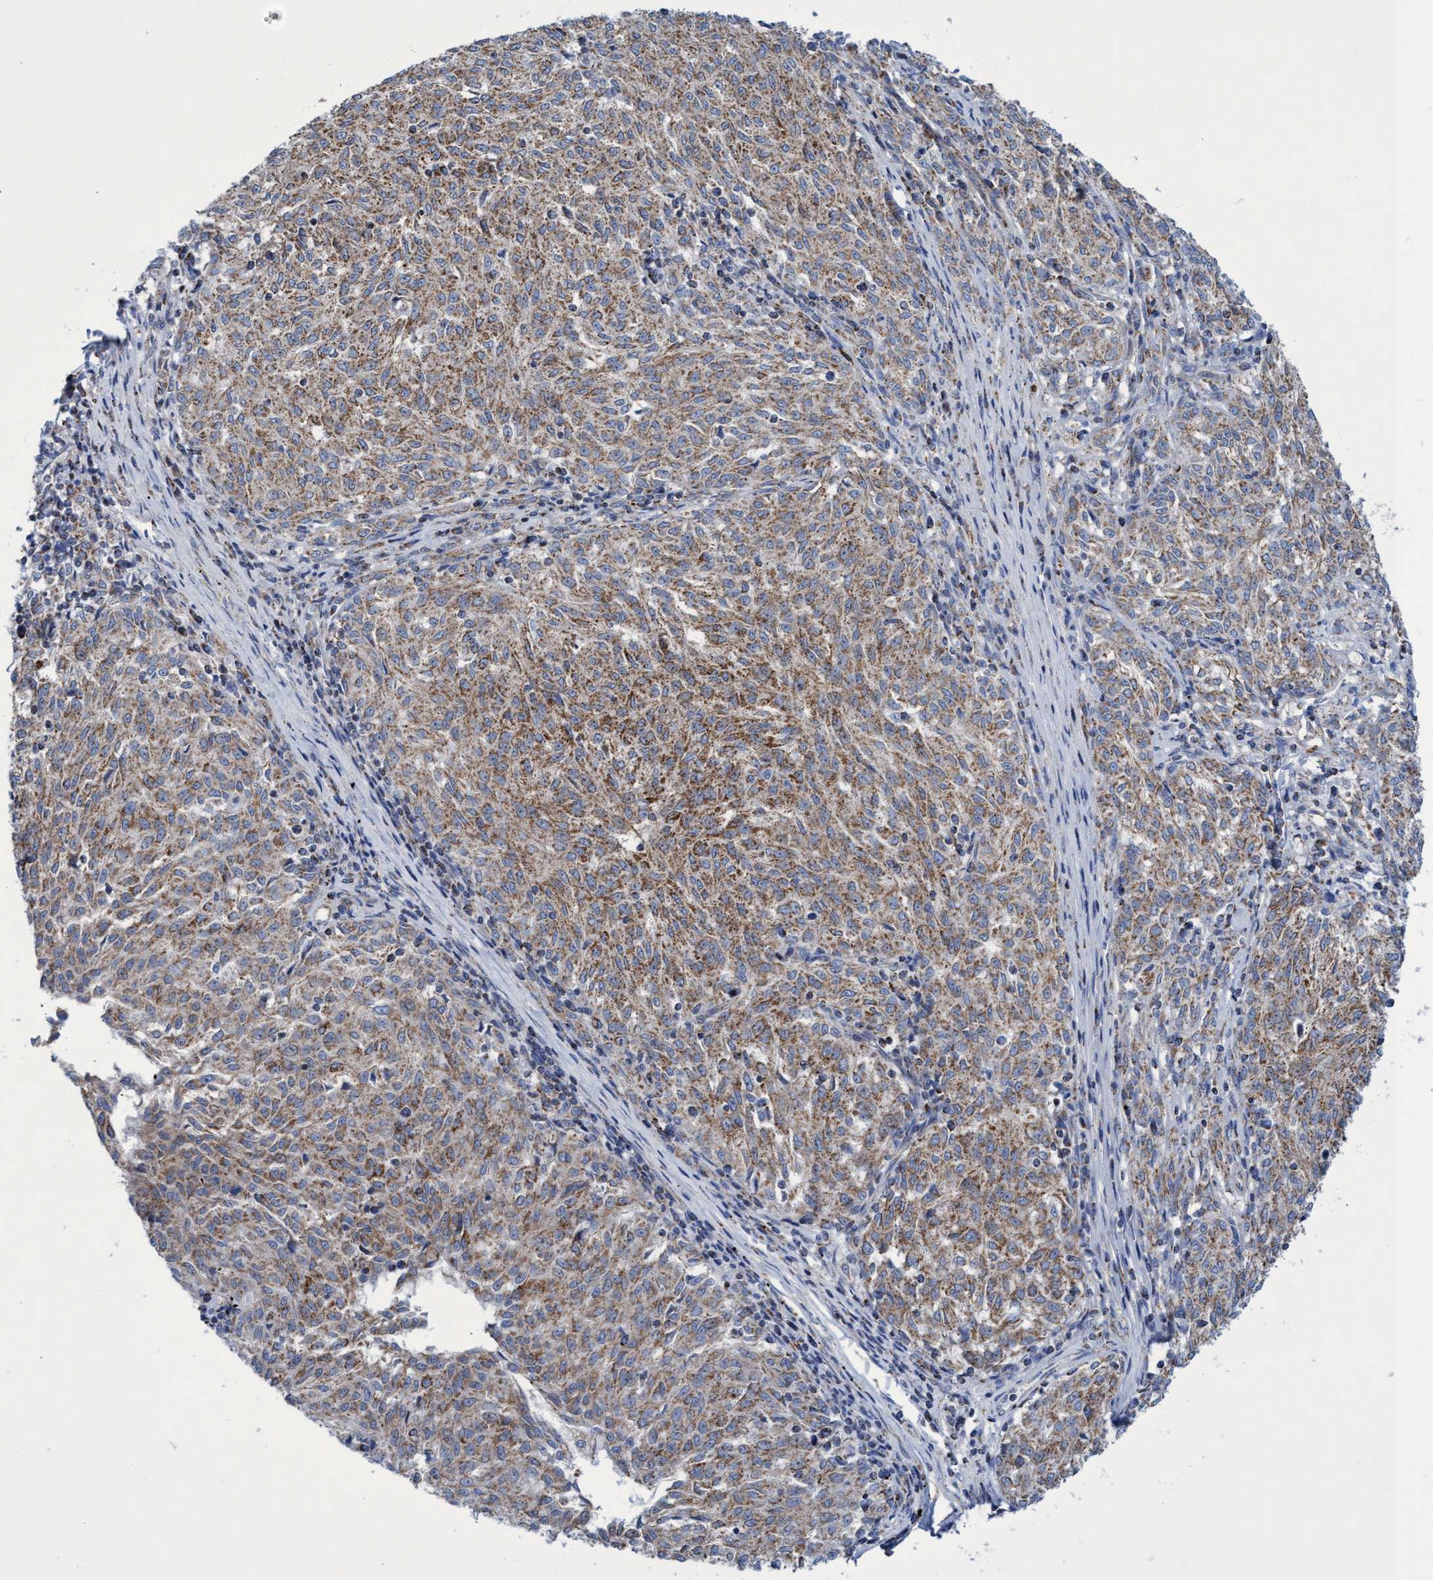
{"staining": {"intensity": "moderate", "quantity": ">75%", "location": "cytoplasmic/membranous"}, "tissue": "melanoma", "cell_type": "Tumor cells", "image_type": "cancer", "snomed": [{"axis": "morphology", "description": "Malignant melanoma, NOS"}, {"axis": "topography", "description": "Skin"}], "caption": "Immunohistochemistry (IHC) of human melanoma shows medium levels of moderate cytoplasmic/membranous positivity in approximately >75% of tumor cells.", "gene": "ZNF750", "patient": {"sex": "female", "age": 72}}